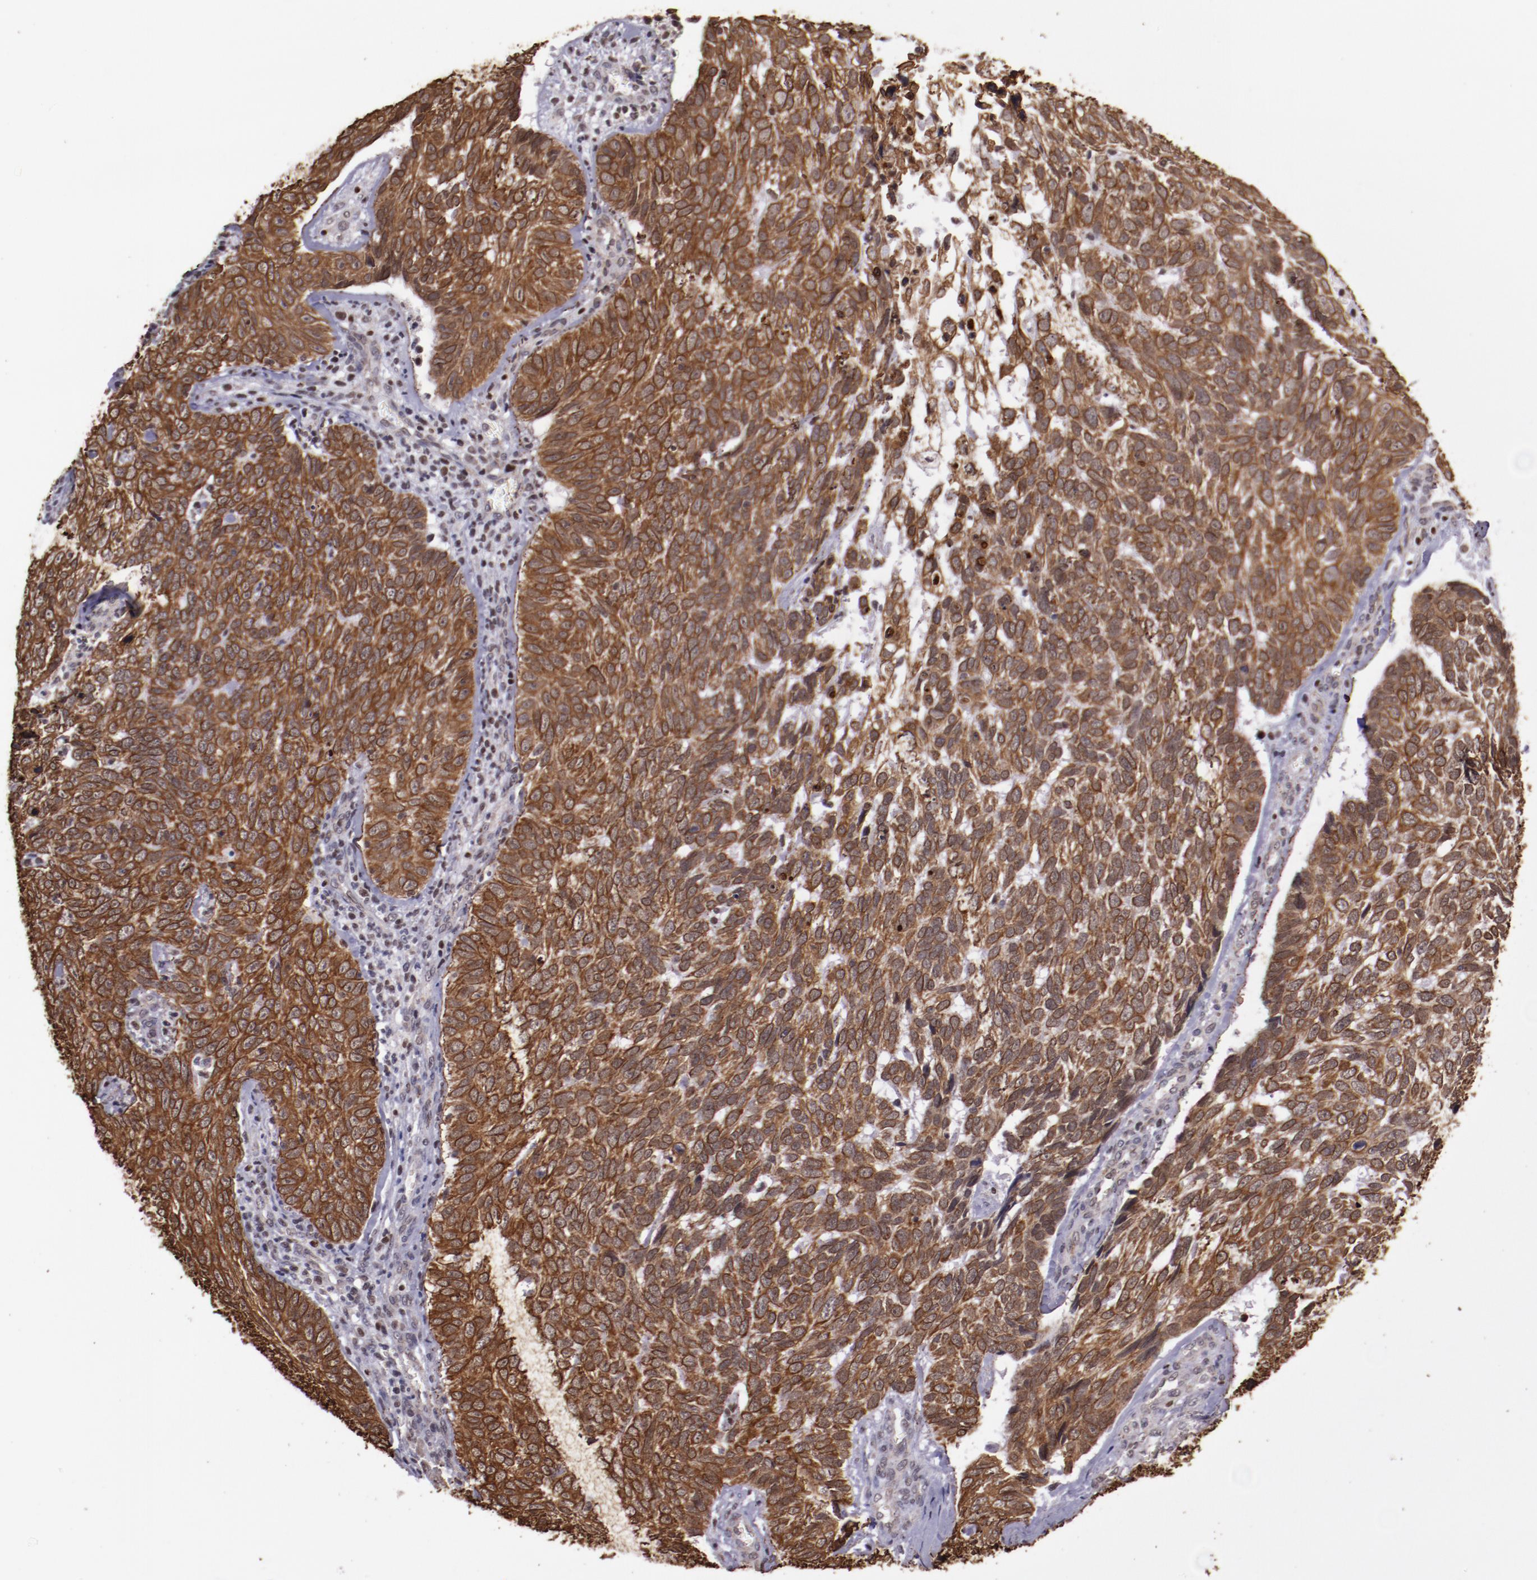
{"staining": {"intensity": "strong", "quantity": ">75%", "location": "cytoplasmic/membranous"}, "tissue": "skin cancer", "cell_type": "Tumor cells", "image_type": "cancer", "snomed": [{"axis": "morphology", "description": "Basal cell carcinoma"}, {"axis": "topography", "description": "Skin"}], "caption": "Immunohistochemical staining of human skin cancer (basal cell carcinoma) demonstrates high levels of strong cytoplasmic/membranous protein positivity in about >75% of tumor cells.", "gene": "ELF1", "patient": {"sex": "male", "age": 72}}